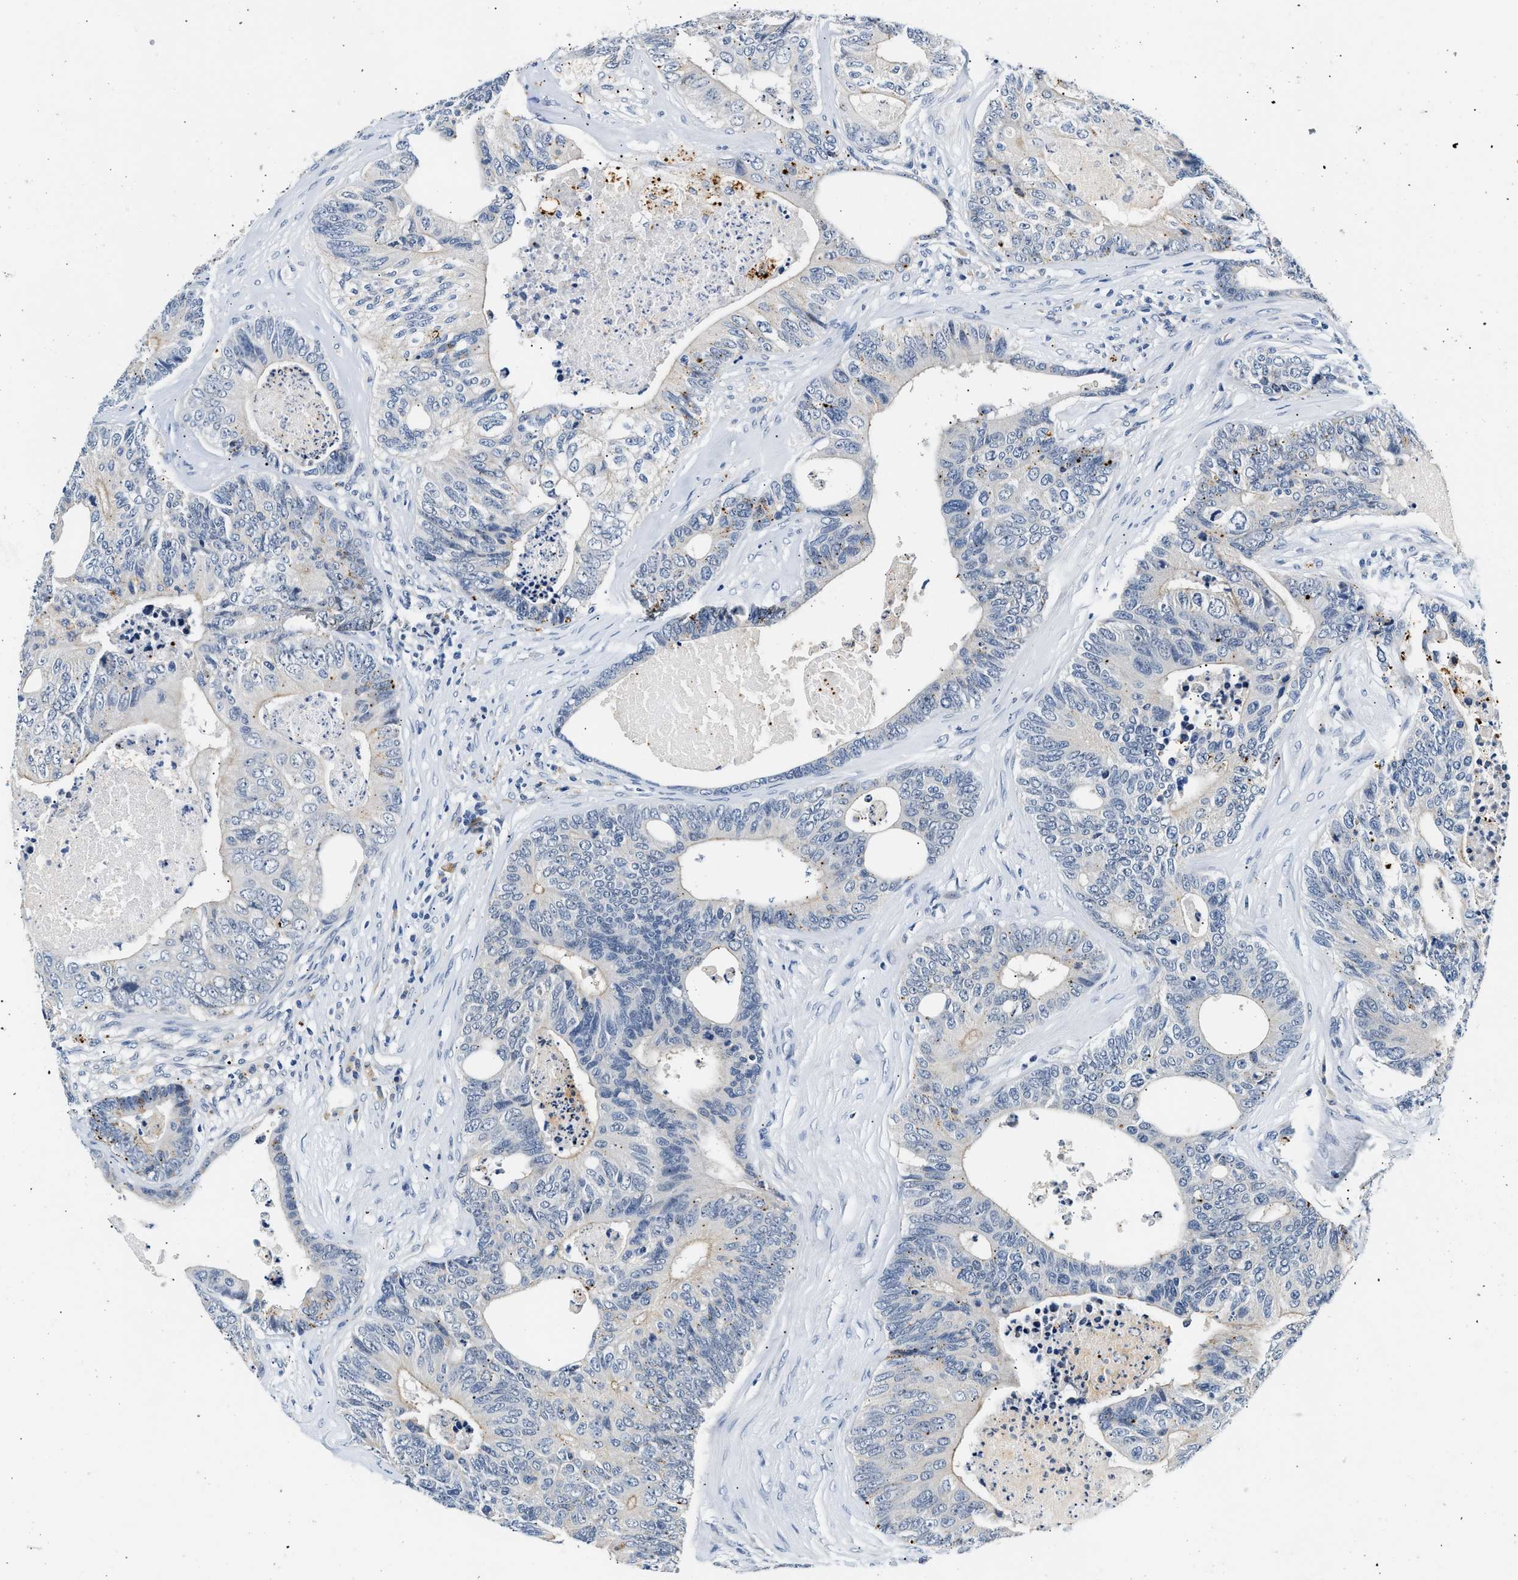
{"staining": {"intensity": "negative", "quantity": "none", "location": "none"}, "tissue": "colorectal cancer", "cell_type": "Tumor cells", "image_type": "cancer", "snomed": [{"axis": "morphology", "description": "Adenocarcinoma, NOS"}, {"axis": "topography", "description": "Colon"}], "caption": "Immunohistochemistry (IHC) image of human colorectal cancer (adenocarcinoma) stained for a protein (brown), which exhibits no staining in tumor cells. (Stains: DAB IHC with hematoxylin counter stain, Microscopy: brightfield microscopy at high magnification).", "gene": "MED22", "patient": {"sex": "female", "age": 67}}